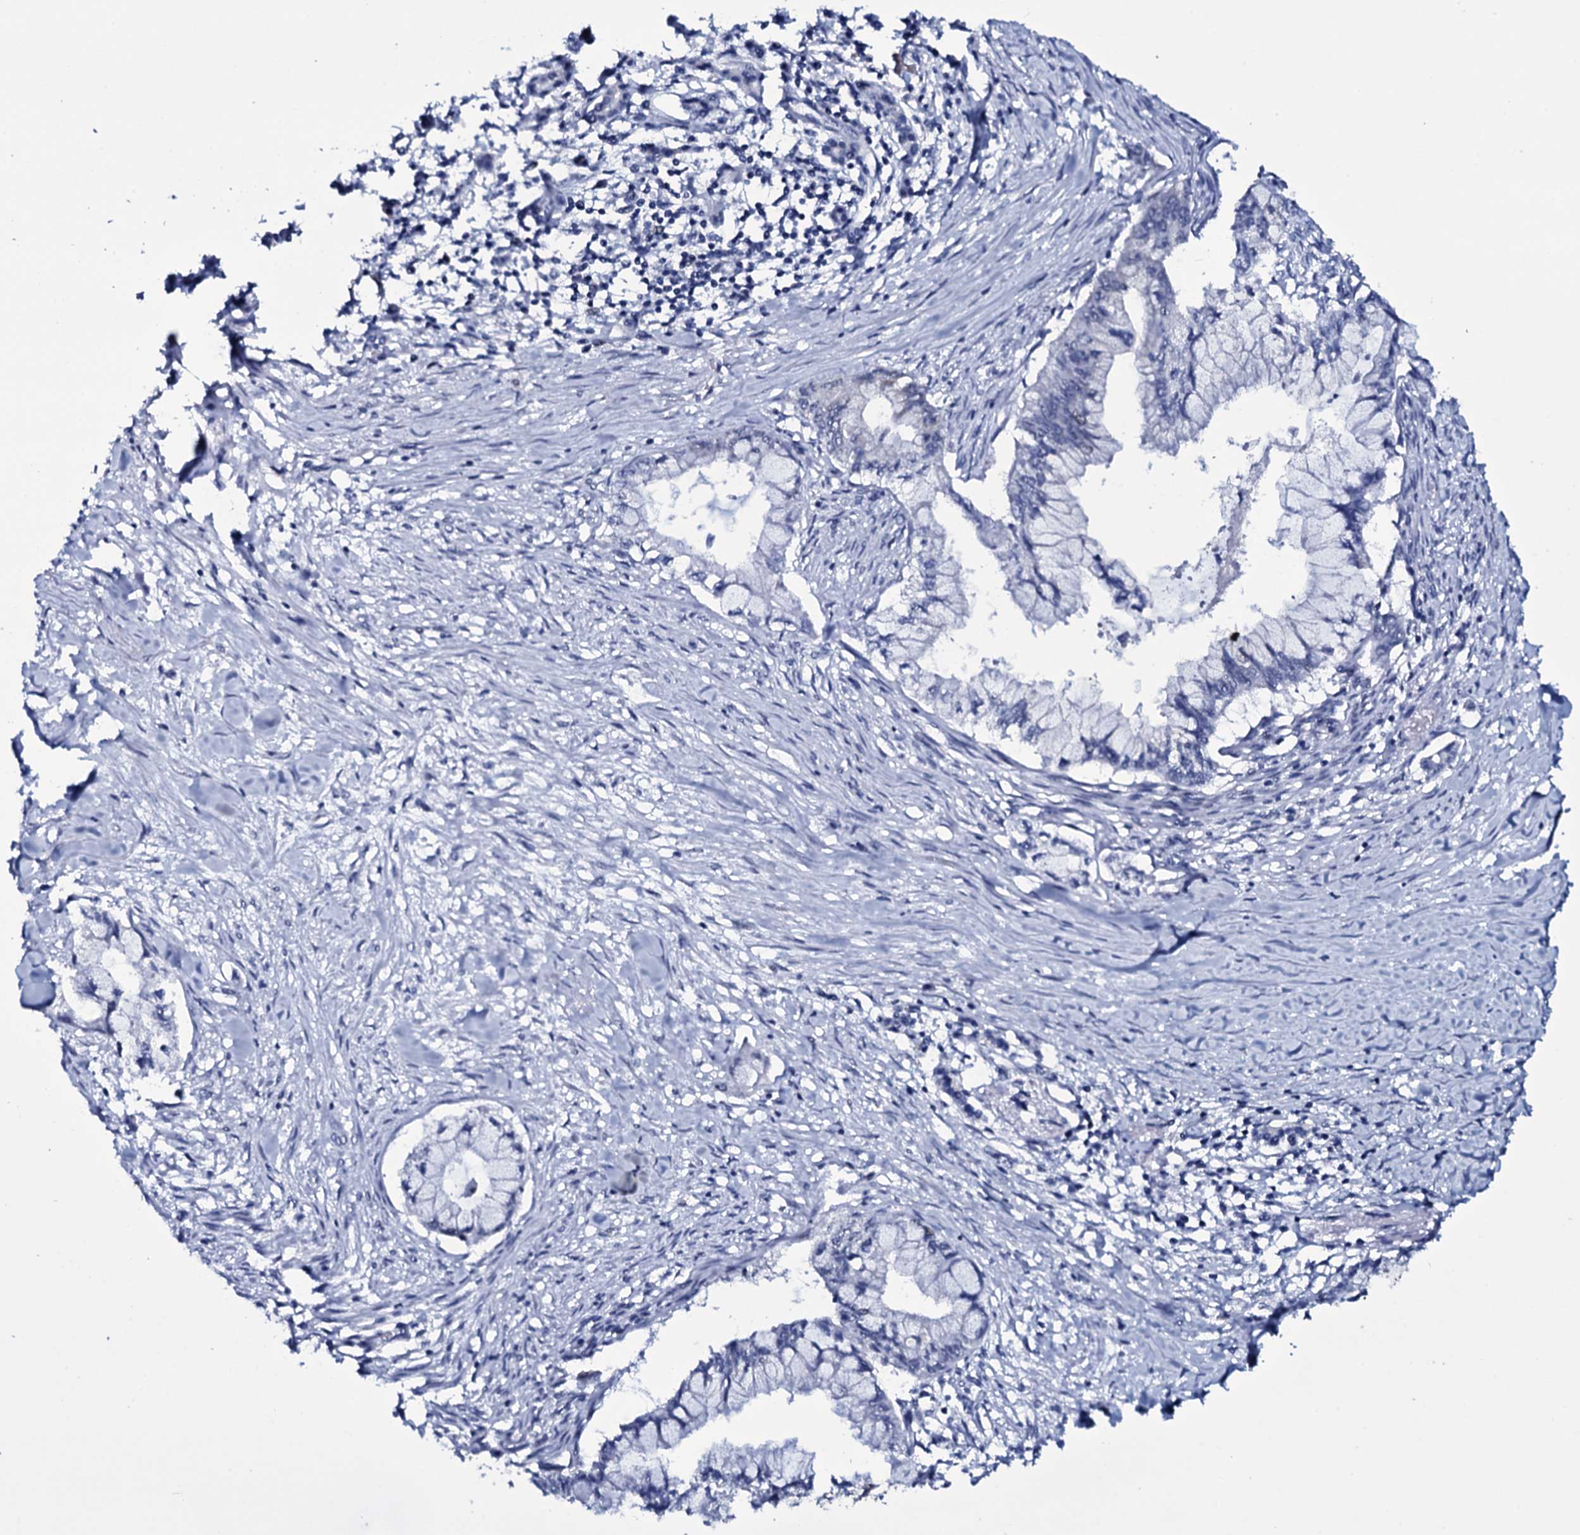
{"staining": {"intensity": "negative", "quantity": "none", "location": "none"}, "tissue": "pancreatic cancer", "cell_type": "Tumor cells", "image_type": "cancer", "snomed": [{"axis": "morphology", "description": "Adenocarcinoma, NOS"}, {"axis": "topography", "description": "Pancreas"}], "caption": "An immunohistochemistry image of pancreatic cancer (adenocarcinoma) is shown. There is no staining in tumor cells of pancreatic cancer (adenocarcinoma).", "gene": "WIPF3", "patient": {"sex": "male", "age": 48}}